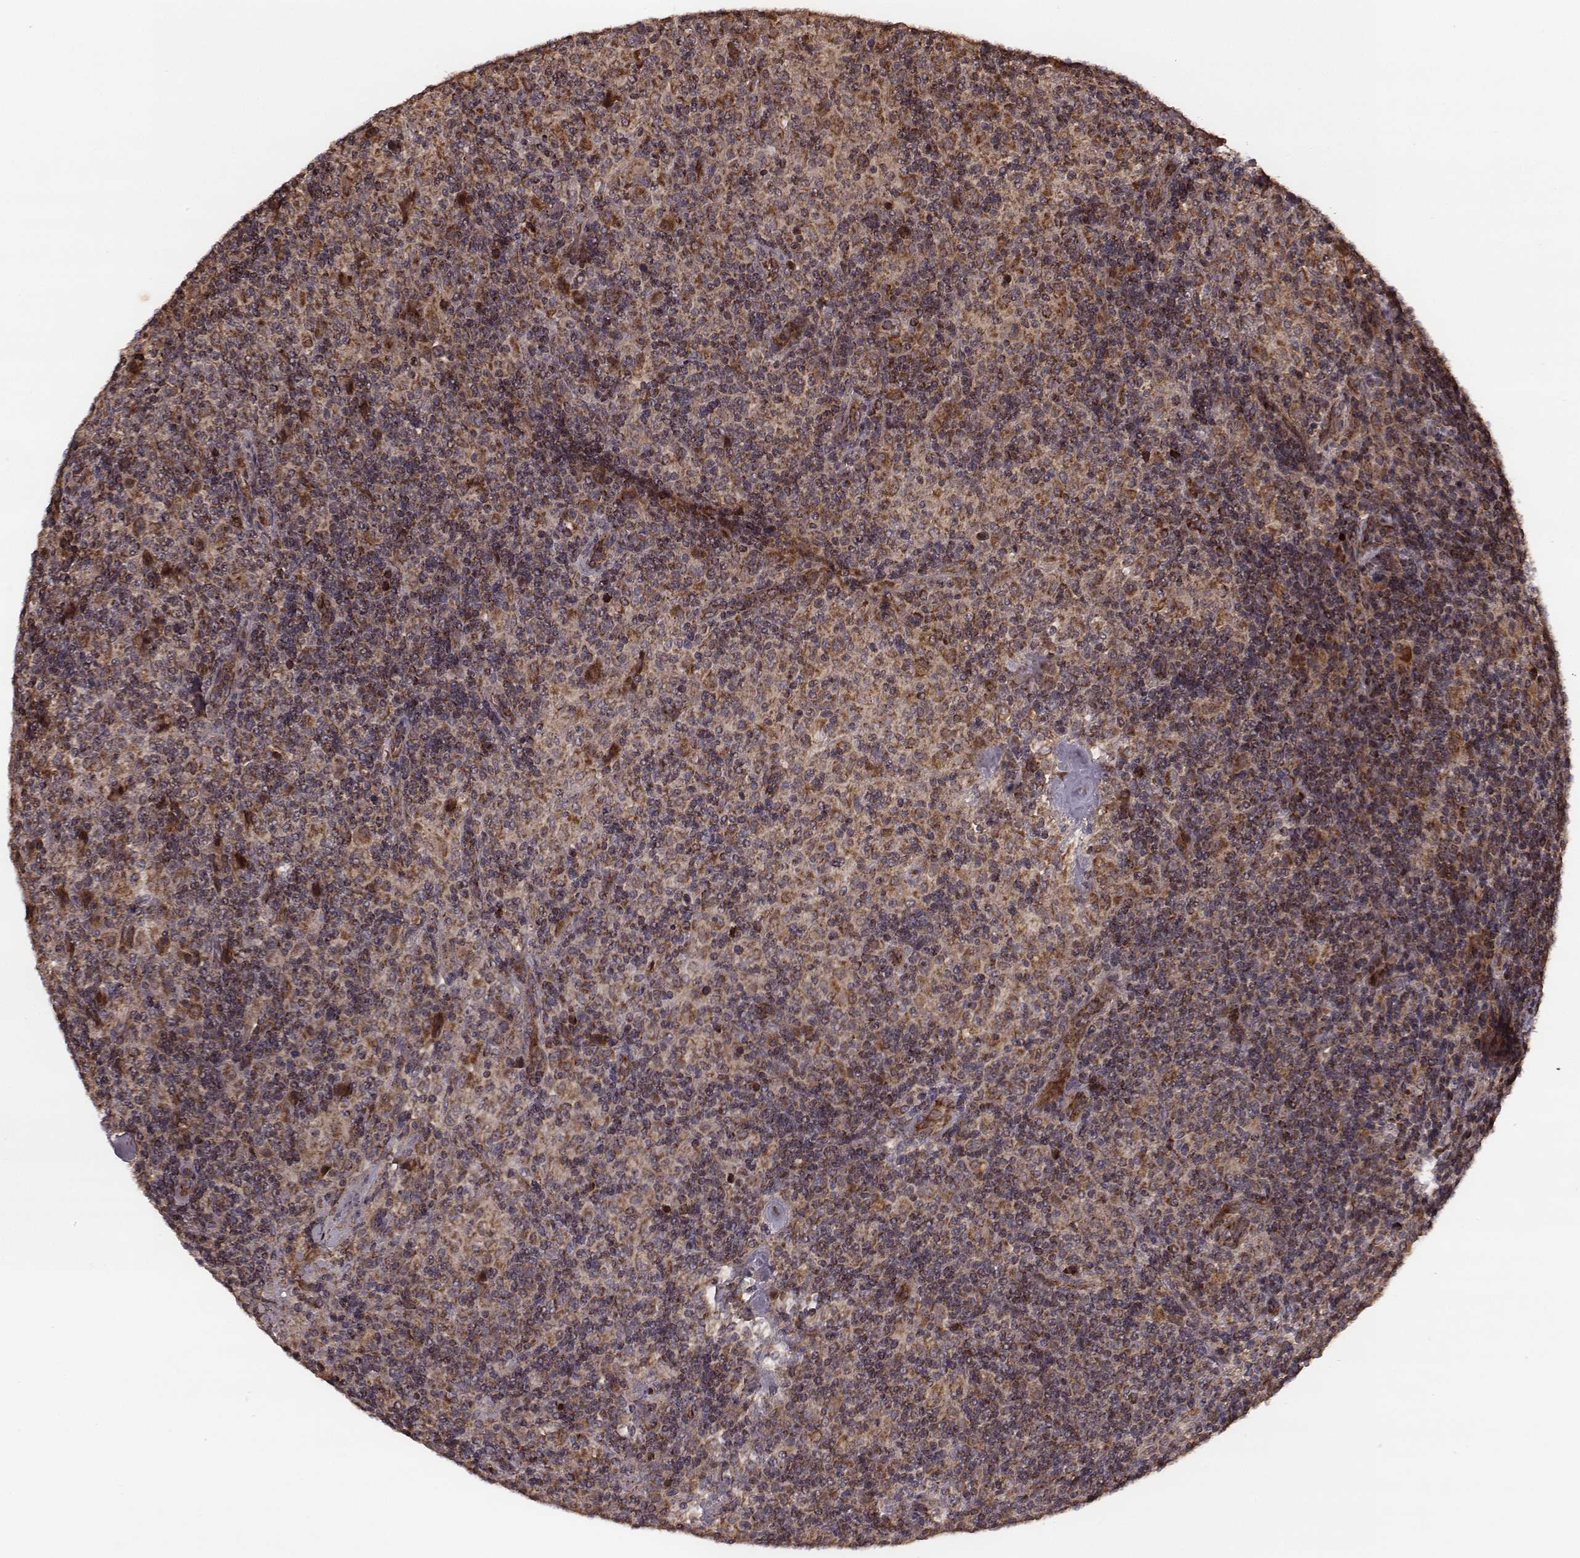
{"staining": {"intensity": "moderate", "quantity": ">75%", "location": "cytoplasmic/membranous"}, "tissue": "lymphoma", "cell_type": "Tumor cells", "image_type": "cancer", "snomed": [{"axis": "morphology", "description": "Hodgkin's disease, NOS"}, {"axis": "topography", "description": "Lymph node"}], "caption": "Immunohistochemical staining of human lymphoma exhibits moderate cytoplasmic/membranous protein expression in approximately >75% of tumor cells.", "gene": "ZDHHC21", "patient": {"sex": "male", "age": 70}}